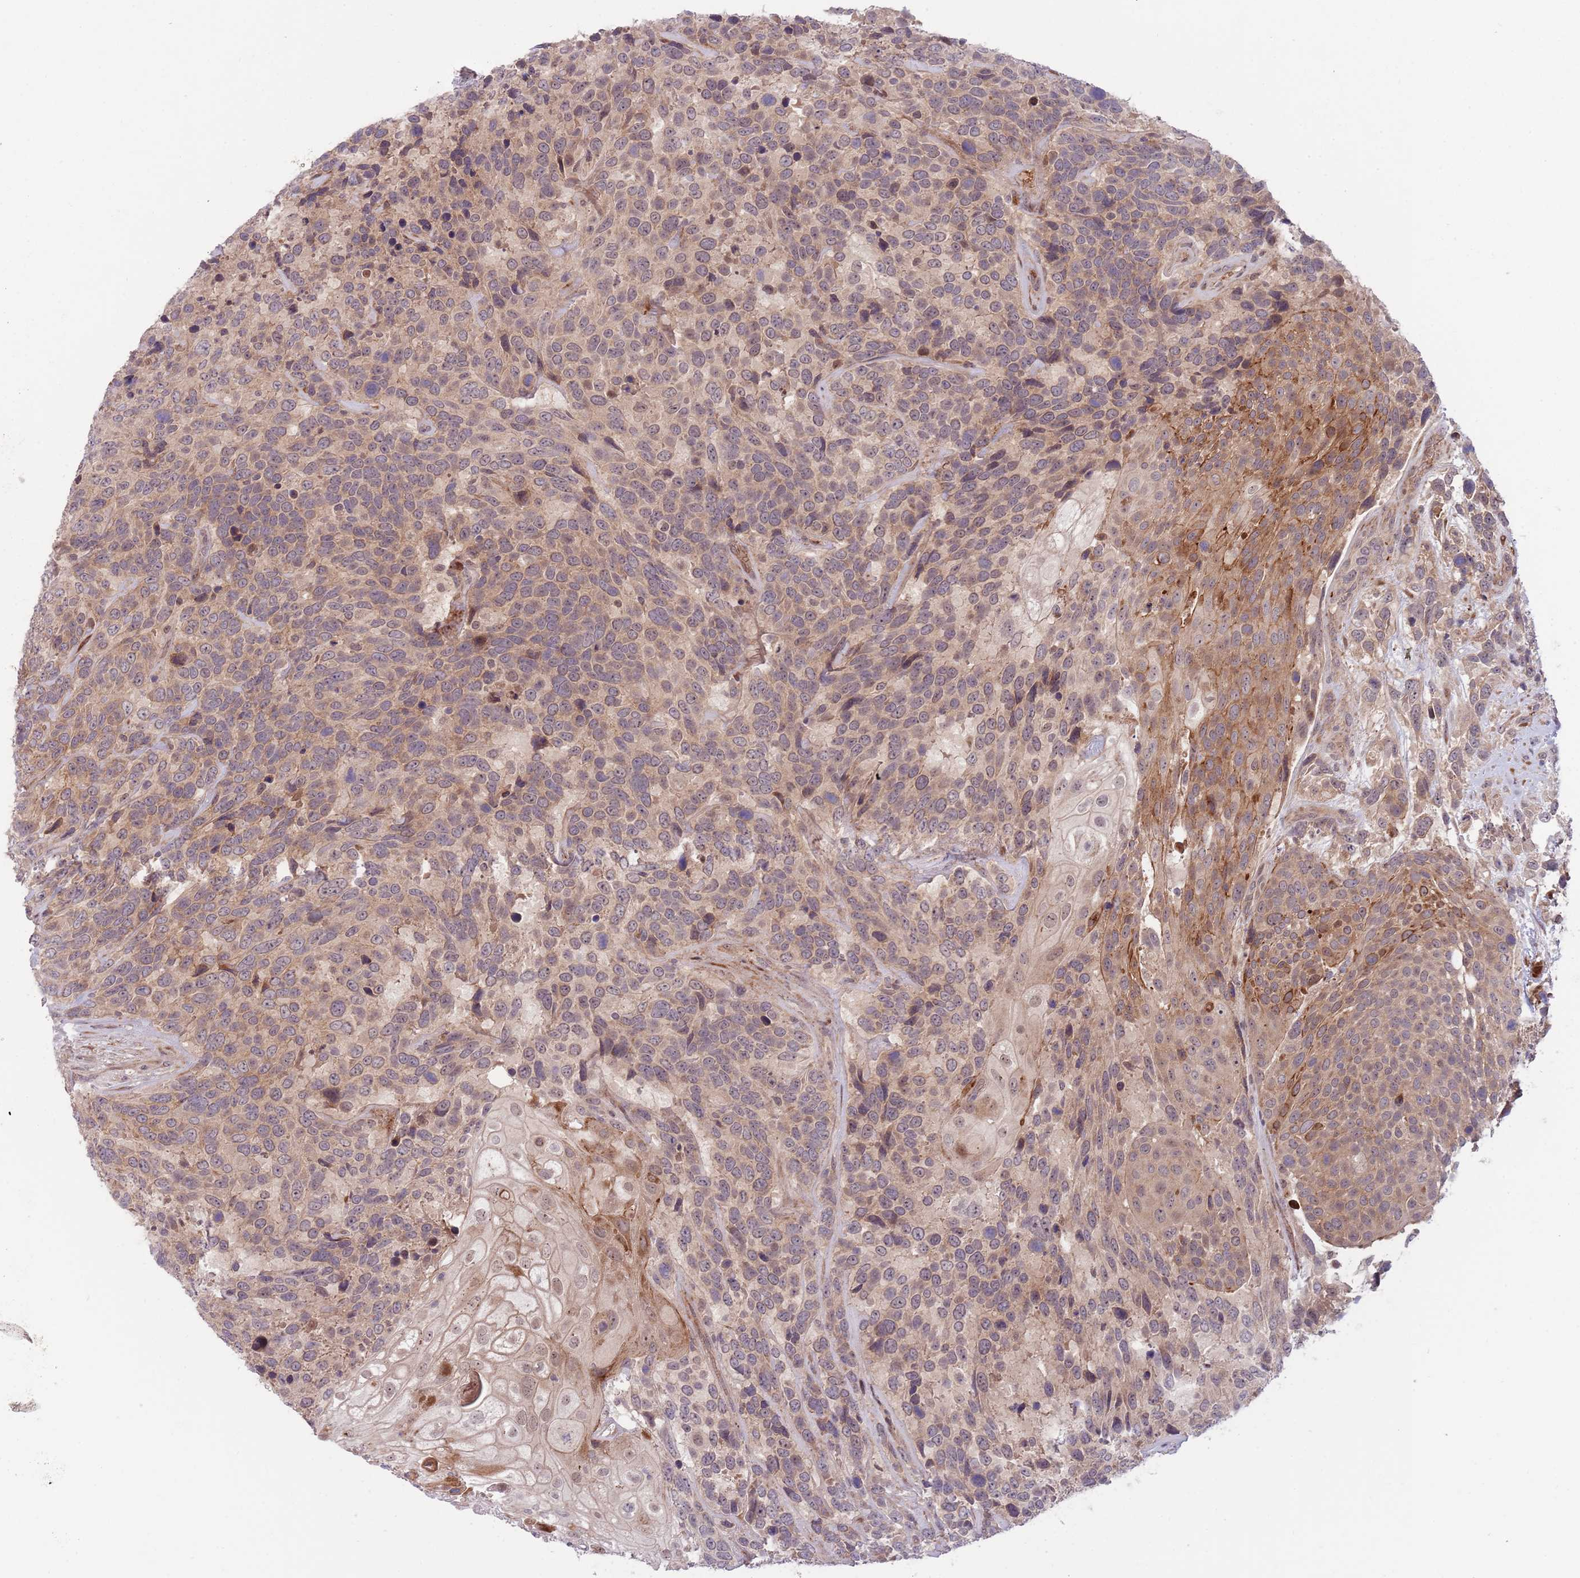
{"staining": {"intensity": "weak", "quantity": "25%-75%", "location": "cytoplasmic/membranous"}, "tissue": "urothelial cancer", "cell_type": "Tumor cells", "image_type": "cancer", "snomed": [{"axis": "morphology", "description": "Urothelial carcinoma, High grade"}, {"axis": "topography", "description": "Urinary bladder"}], "caption": "Urothelial cancer stained with DAB (3,3'-diaminobenzidine) immunohistochemistry exhibits low levels of weak cytoplasmic/membranous positivity in about 25%-75% of tumor cells.", "gene": "NT5DC4", "patient": {"sex": "female", "age": 70}}